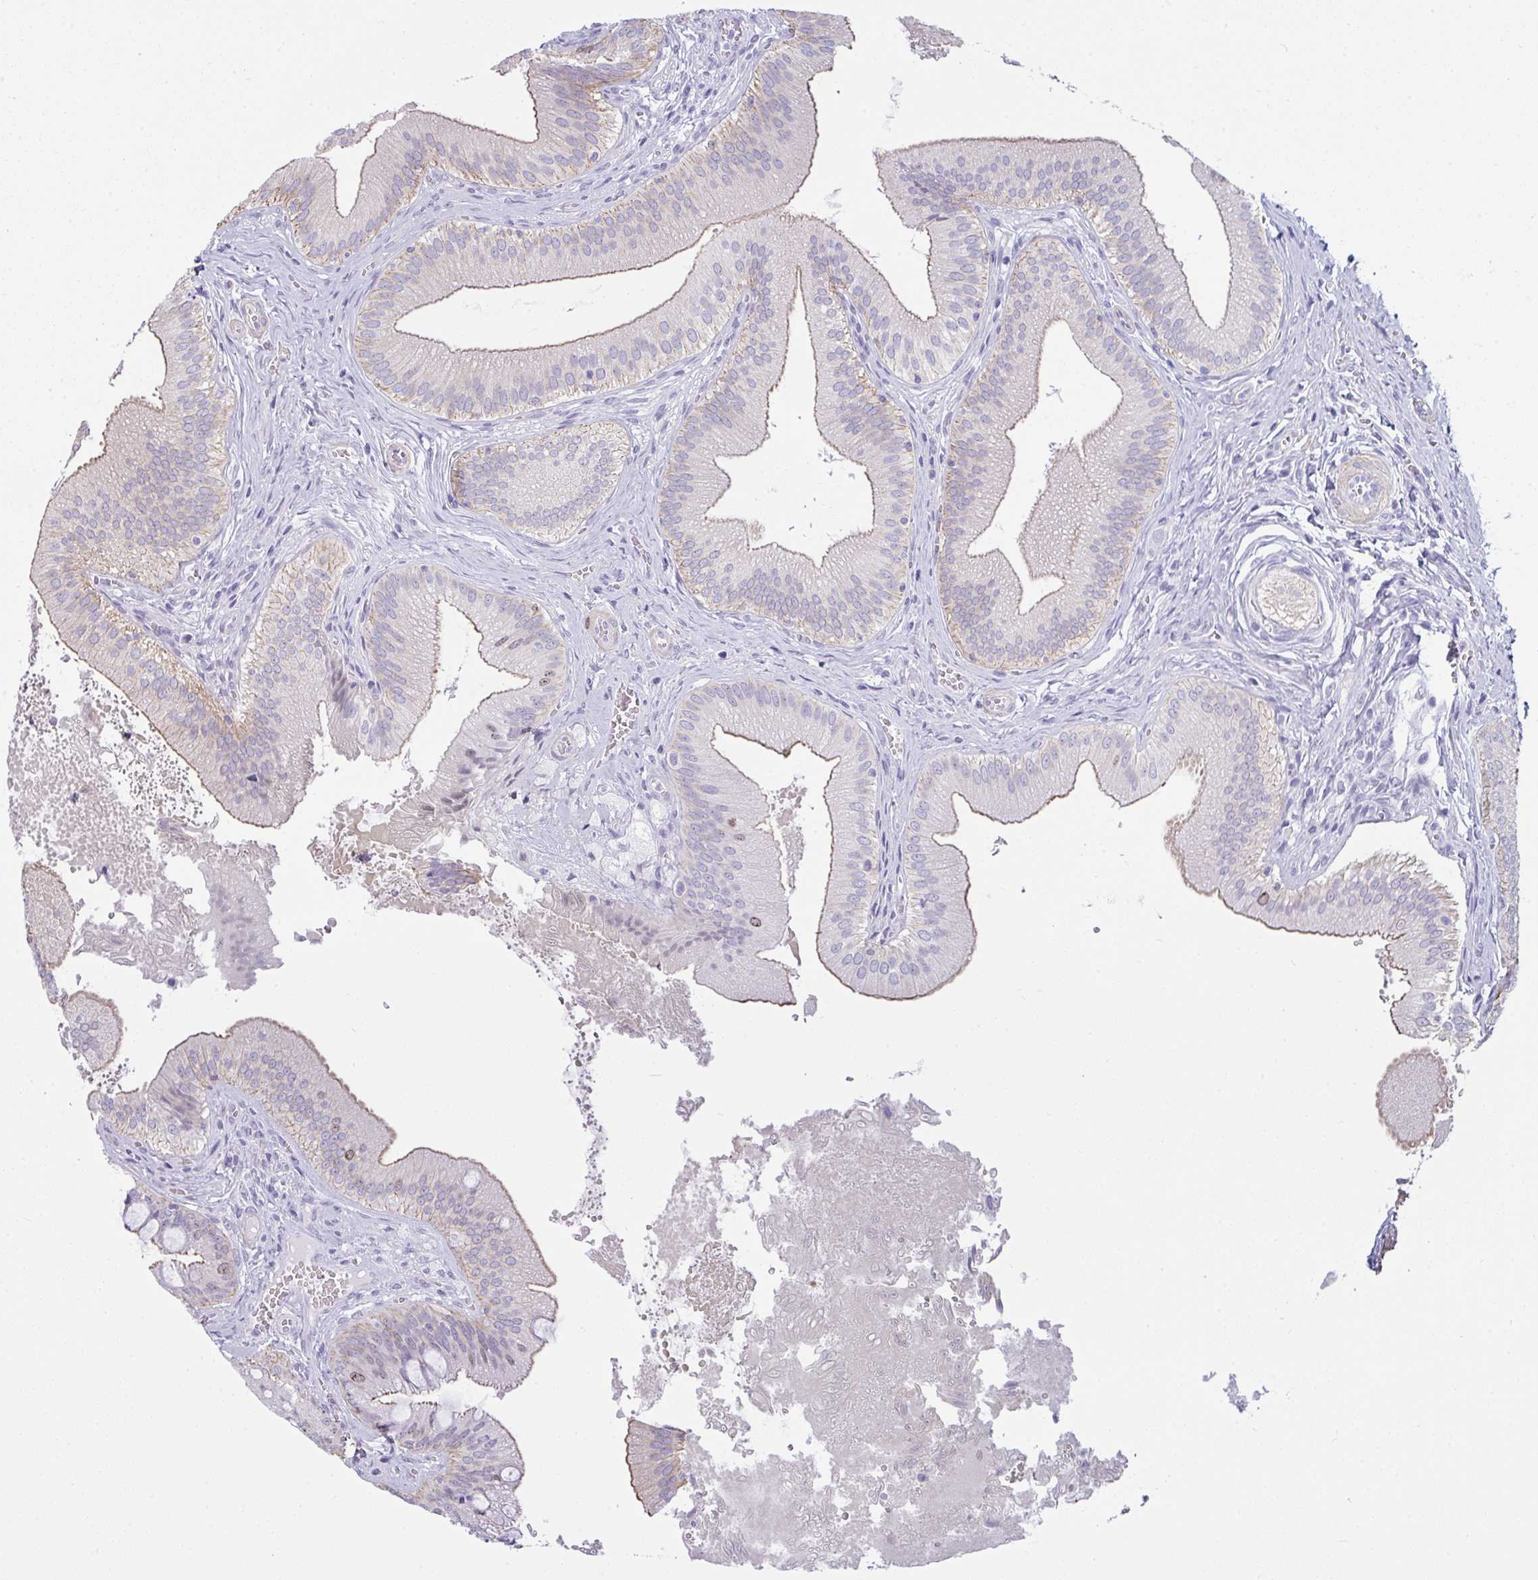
{"staining": {"intensity": "moderate", "quantity": "25%-75%", "location": "cytoplasmic/membranous,nuclear"}, "tissue": "gallbladder", "cell_type": "Glandular cells", "image_type": "normal", "snomed": [{"axis": "morphology", "description": "Normal tissue, NOS"}, {"axis": "topography", "description": "Gallbladder"}], "caption": "Gallbladder stained with DAB IHC exhibits medium levels of moderate cytoplasmic/membranous,nuclear staining in approximately 25%-75% of glandular cells.", "gene": "SUZ12", "patient": {"sex": "male", "age": 17}}